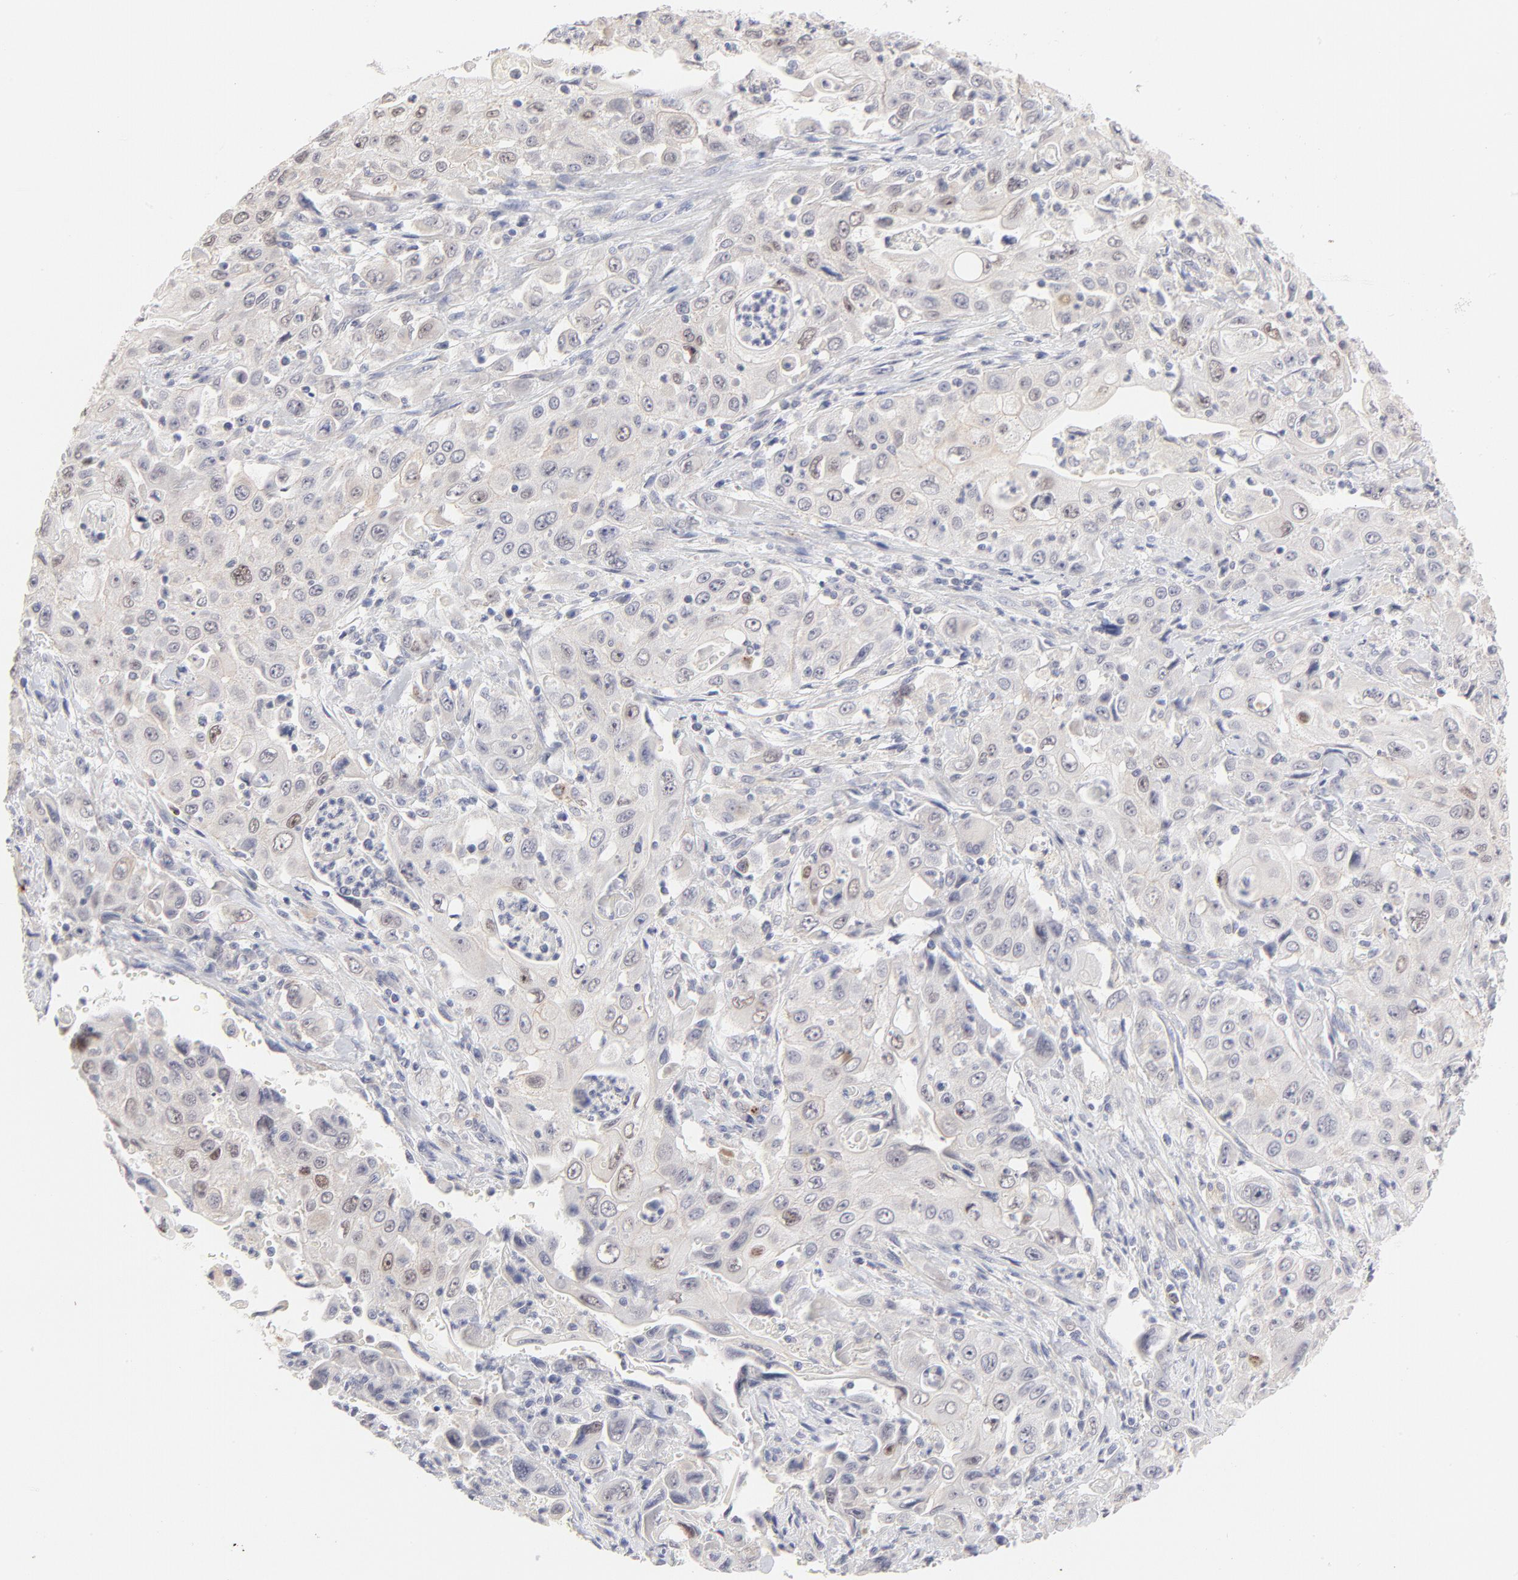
{"staining": {"intensity": "moderate", "quantity": "<25%", "location": "nuclear"}, "tissue": "pancreatic cancer", "cell_type": "Tumor cells", "image_type": "cancer", "snomed": [{"axis": "morphology", "description": "Adenocarcinoma, NOS"}, {"axis": "topography", "description": "Pancreas"}], "caption": "Immunohistochemistry of pancreatic cancer (adenocarcinoma) exhibits low levels of moderate nuclear positivity in approximately <25% of tumor cells. (brown staining indicates protein expression, while blue staining denotes nuclei).", "gene": "ELF3", "patient": {"sex": "male", "age": 70}}